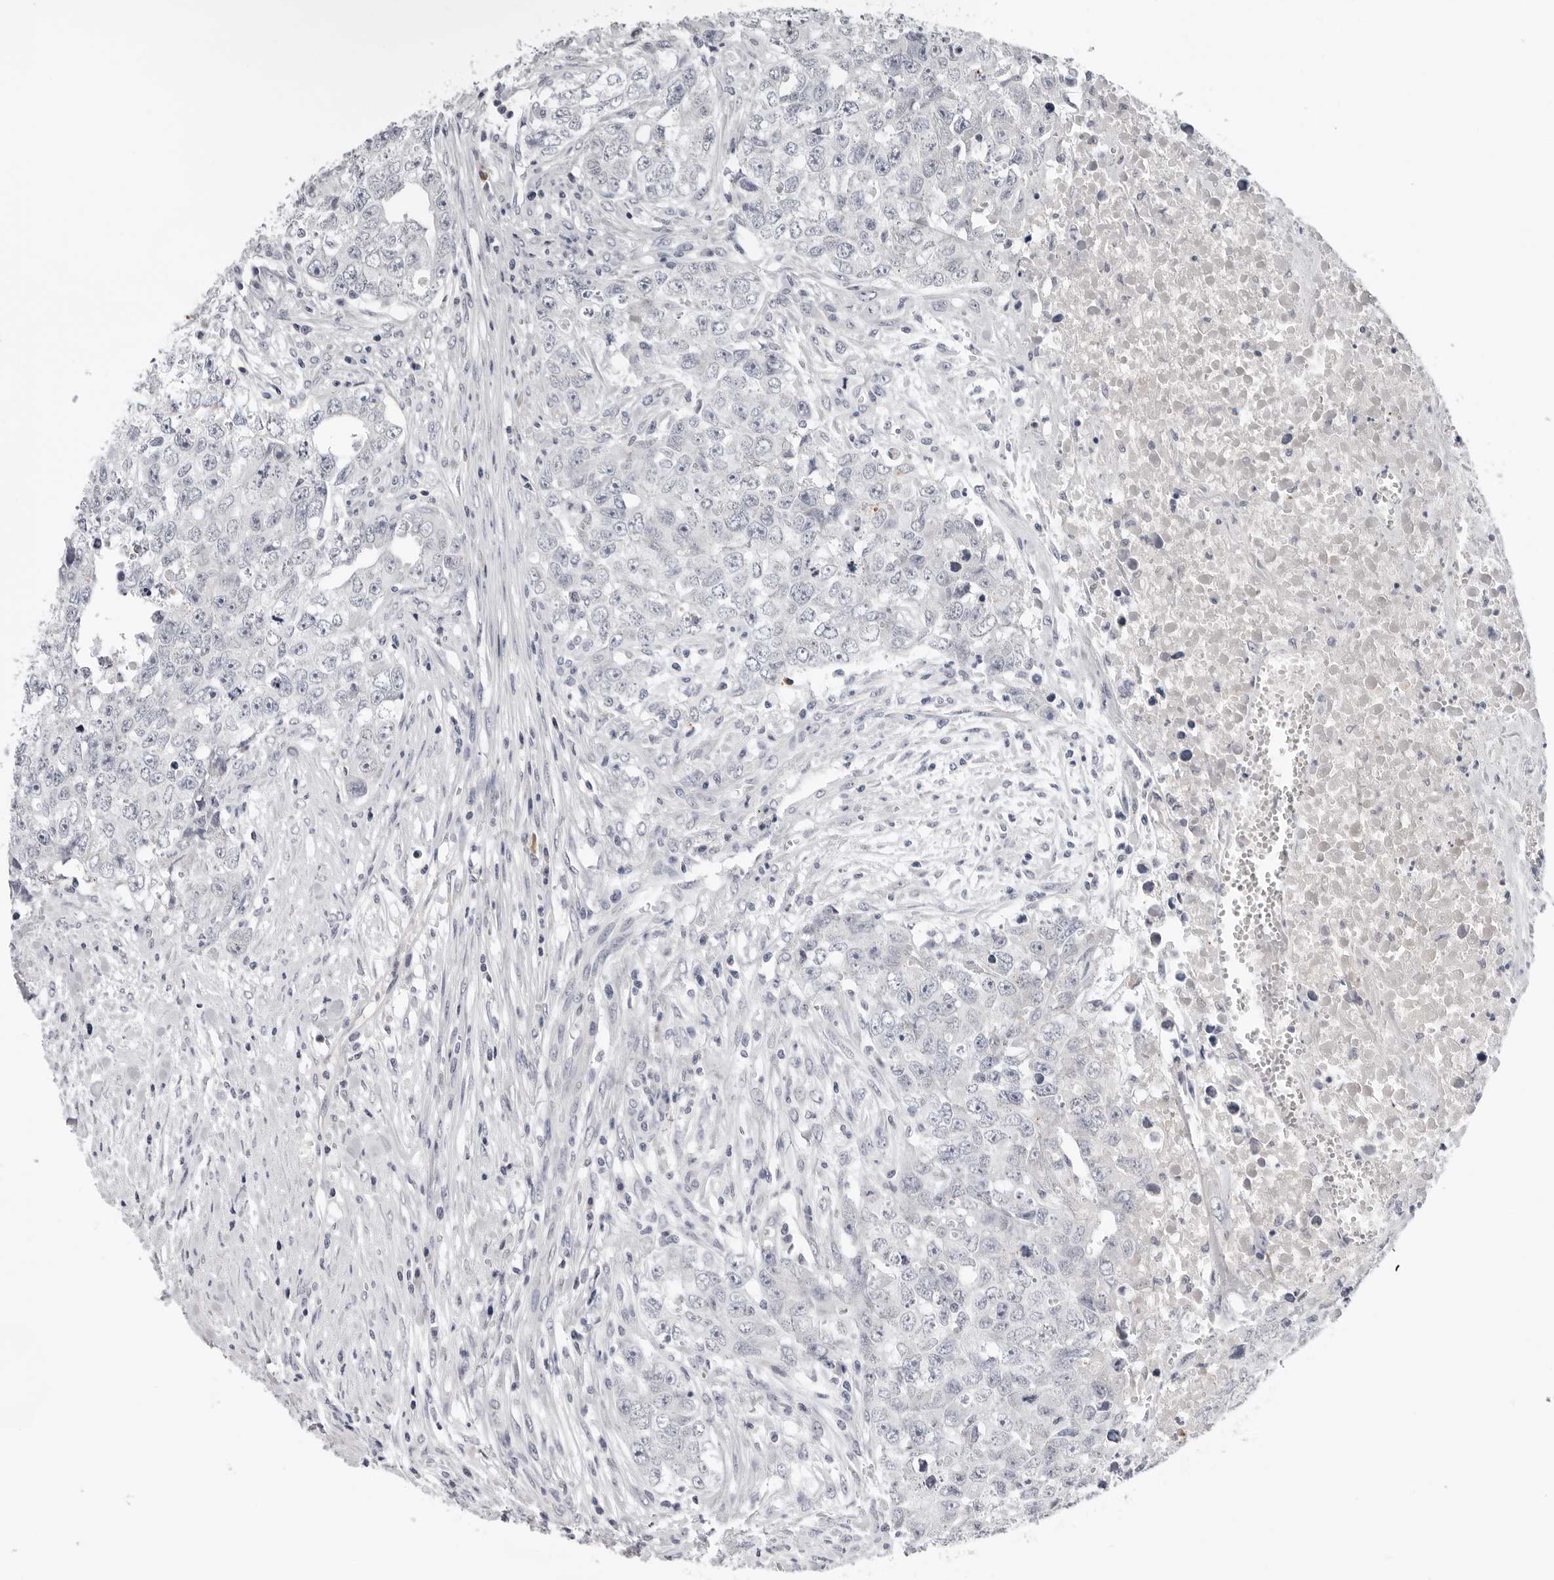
{"staining": {"intensity": "negative", "quantity": "none", "location": "none"}, "tissue": "testis cancer", "cell_type": "Tumor cells", "image_type": "cancer", "snomed": [{"axis": "morphology", "description": "Carcinoma, Embryonal, NOS"}, {"axis": "topography", "description": "Testis"}], "caption": "Micrograph shows no protein expression in tumor cells of testis cancer tissue.", "gene": "ZNF502", "patient": {"sex": "male", "age": 28}}